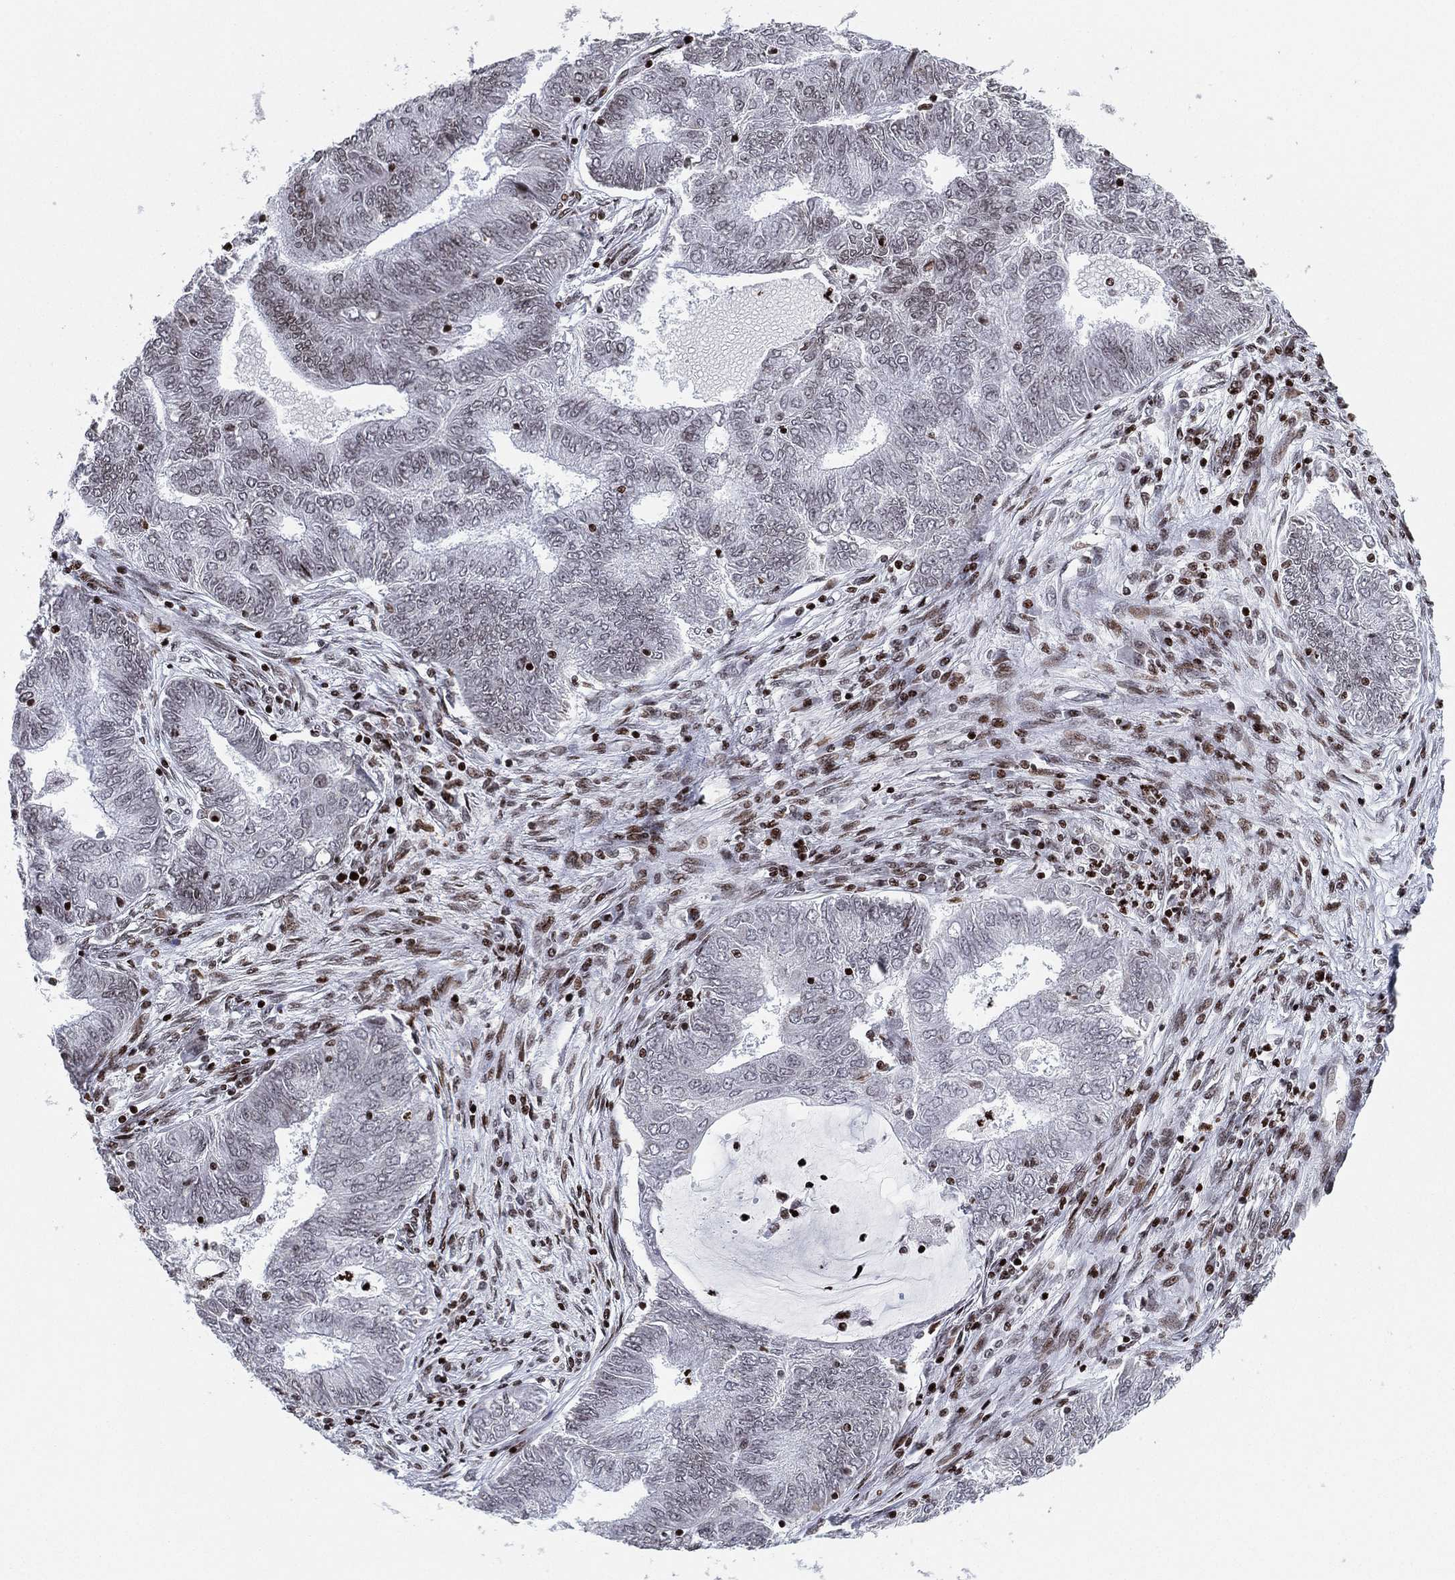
{"staining": {"intensity": "weak", "quantity": "<25%", "location": "nuclear"}, "tissue": "endometrial cancer", "cell_type": "Tumor cells", "image_type": "cancer", "snomed": [{"axis": "morphology", "description": "Adenocarcinoma, NOS"}, {"axis": "topography", "description": "Endometrium"}], "caption": "Protein analysis of adenocarcinoma (endometrial) demonstrates no significant staining in tumor cells.", "gene": "MFSD14A", "patient": {"sex": "female", "age": 62}}